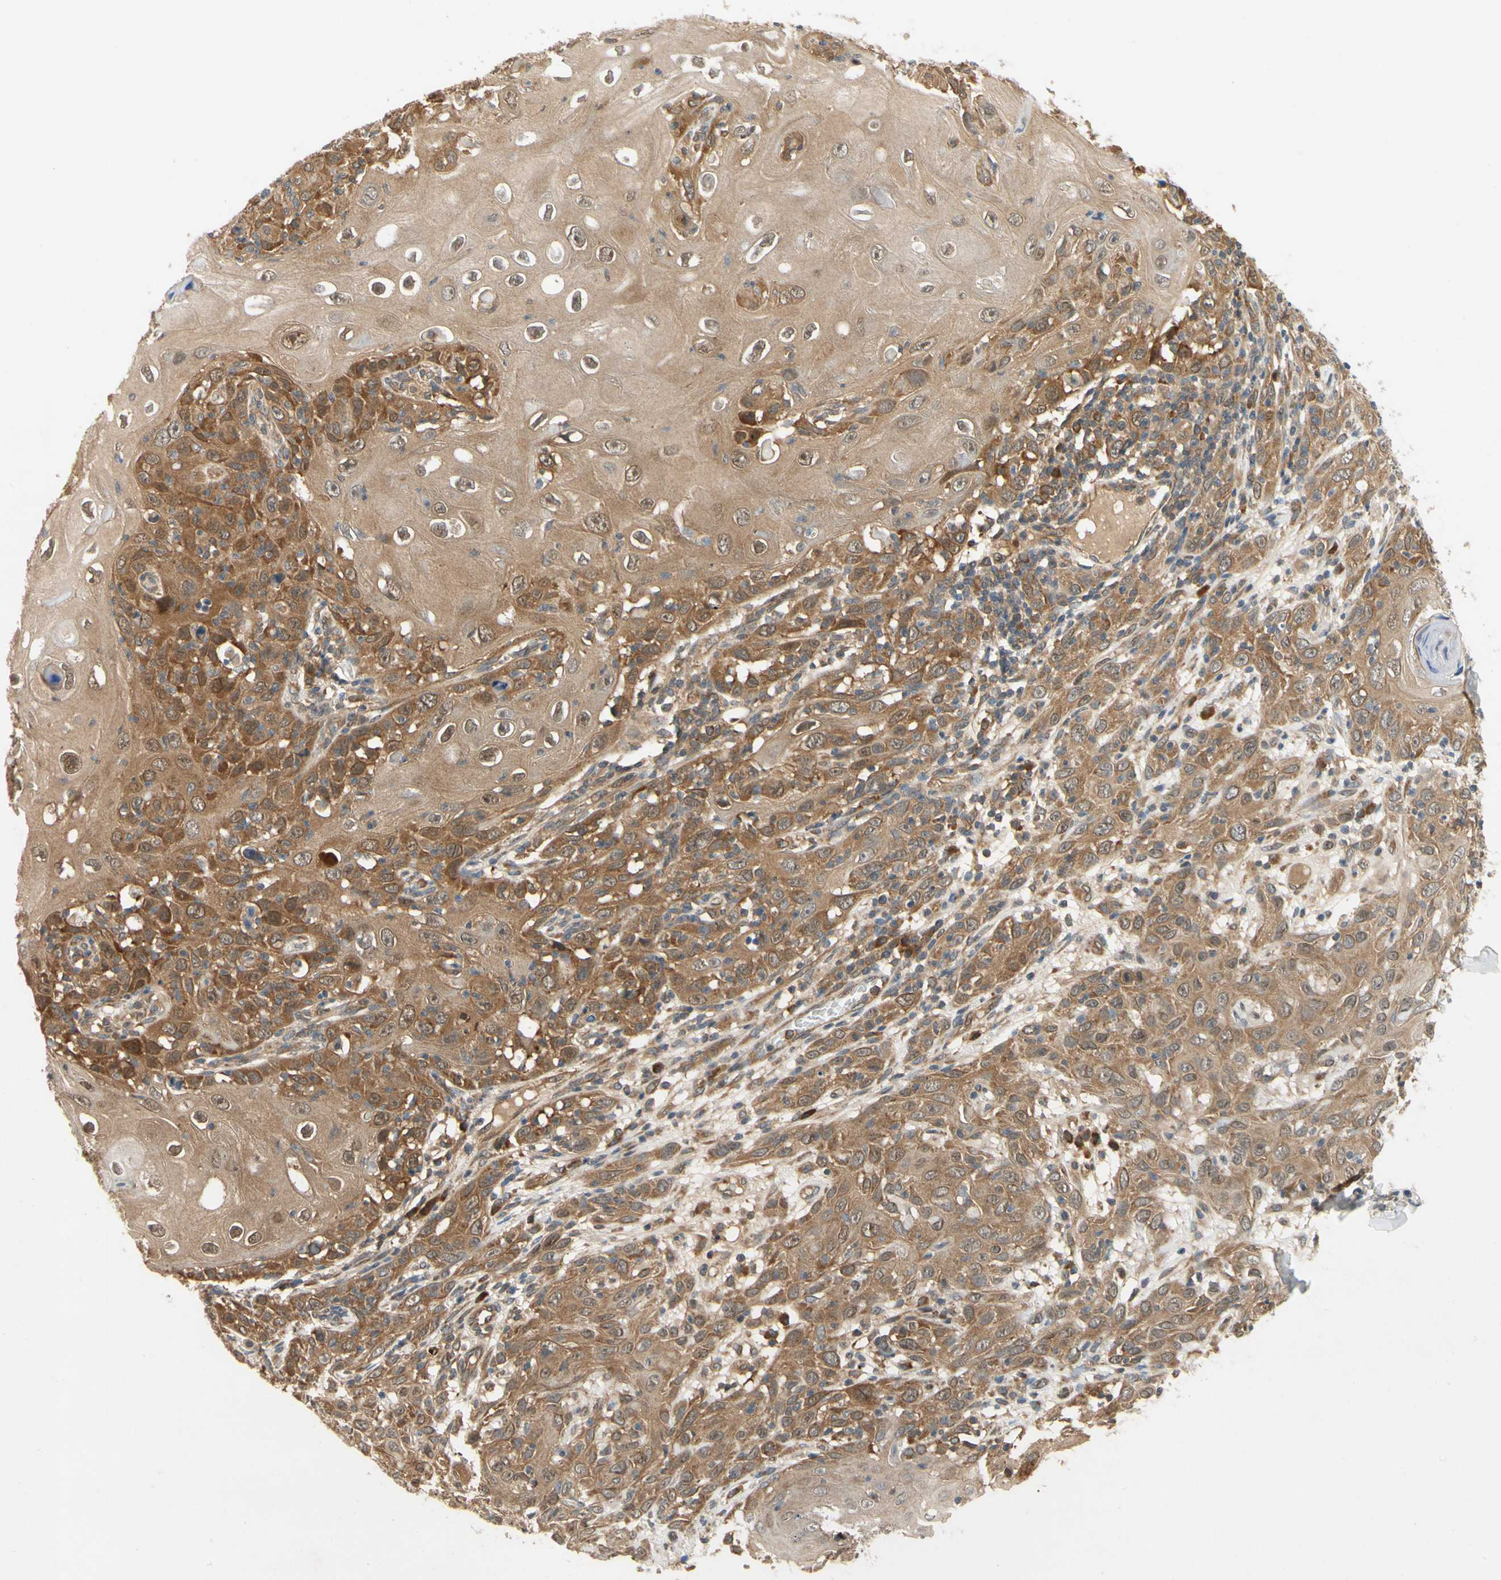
{"staining": {"intensity": "strong", "quantity": ">75%", "location": "cytoplasmic/membranous,nuclear"}, "tissue": "skin cancer", "cell_type": "Tumor cells", "image_type": "cancer", "snomed": [{"axis": "morphology", "description": "Squamous cell carcinoma, NOS"}, {"axis": "topography", "description": "Skin"}], "caption": "Protein expression analysis of human skin squamous cell carcinoma reveals strong cytoplasmic/membranous and nuclear positivity in approximately >75% of tumor cells.", "gene": "TDRP", "patient": {"sex": "female", "age": 88}}